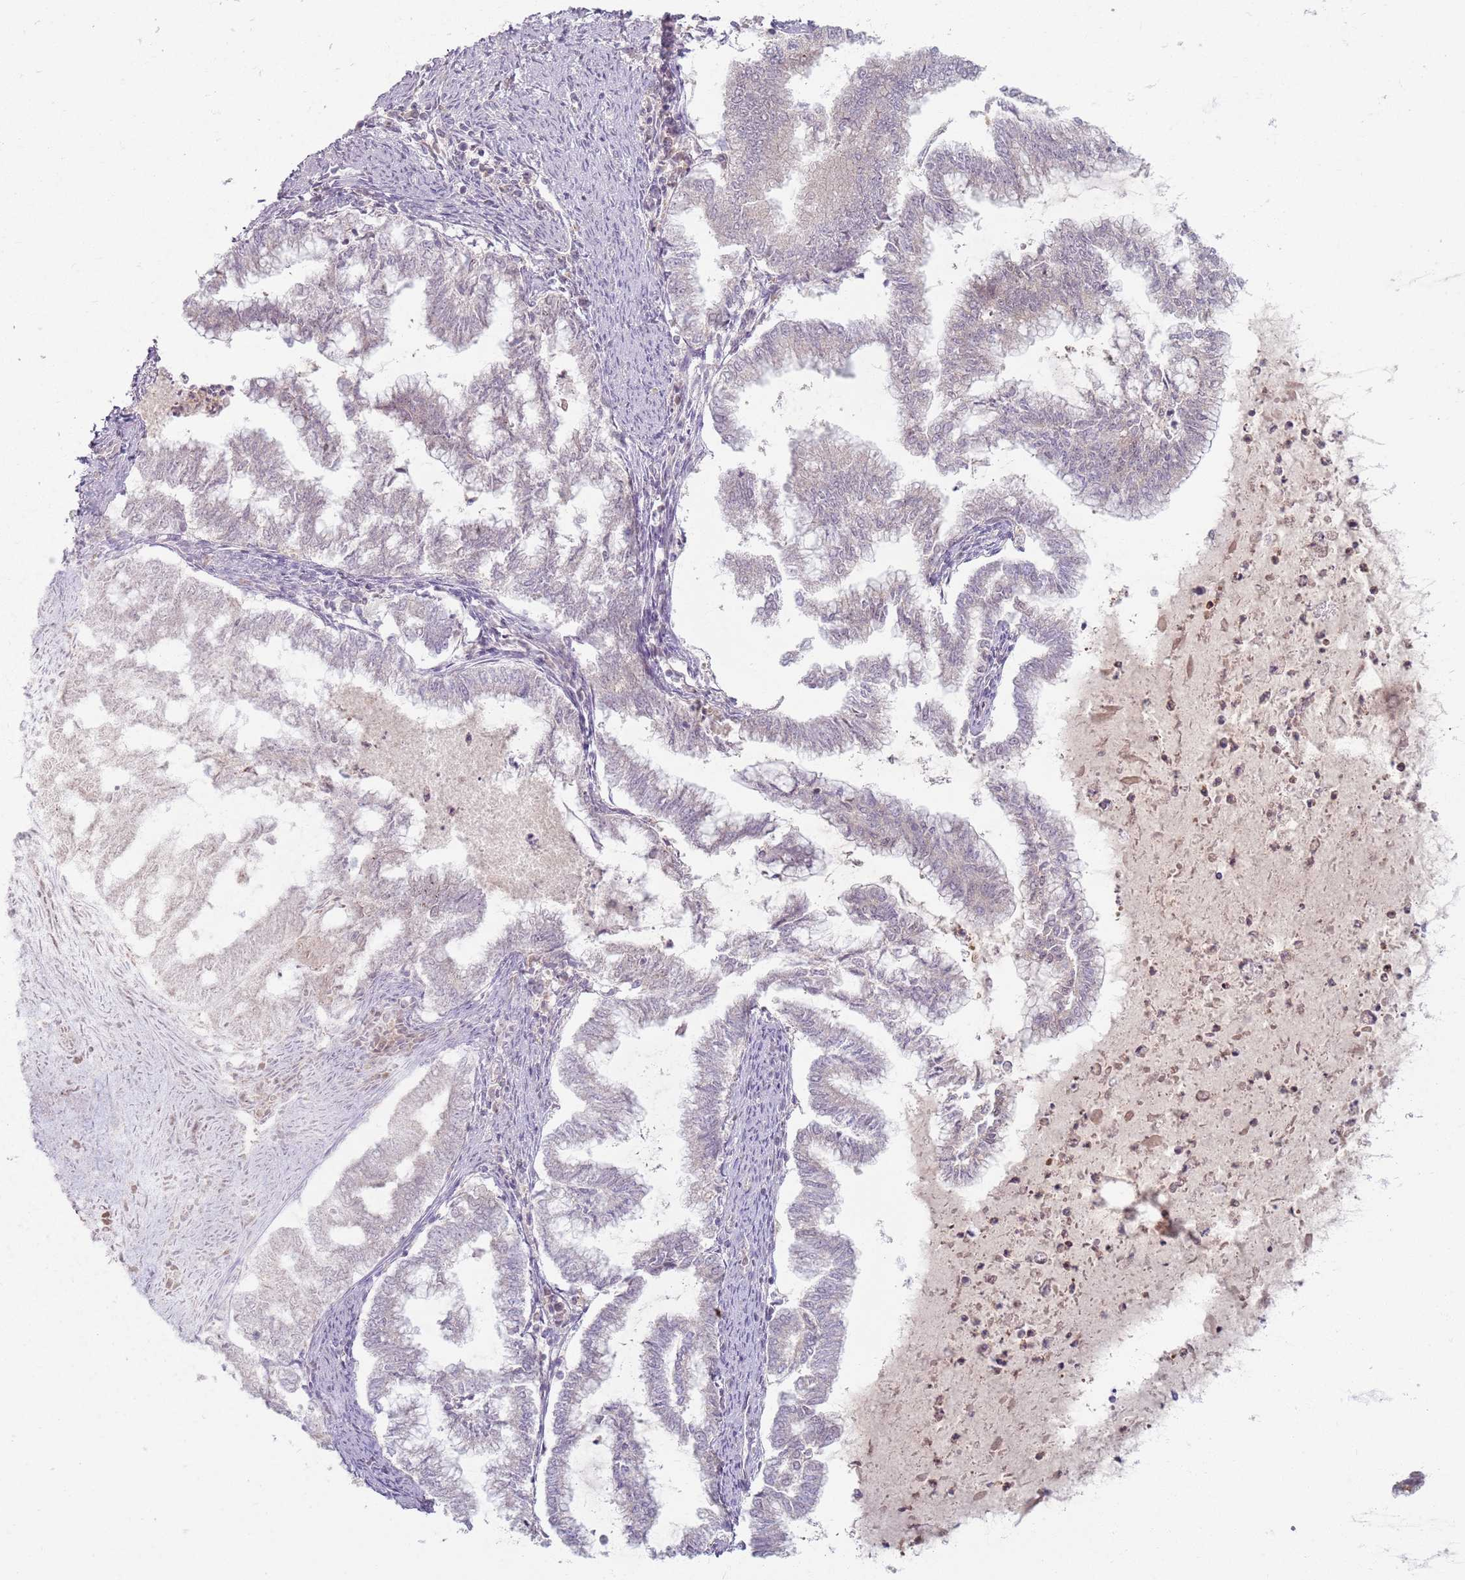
{"staining": {"intensity": "negative", "quantity": "none", "location": "none"}, "tissue": "endometrial cancer", "cell_type": "Tumor cells", "image_type": "cancer", "snomed": [{"axis": "morphology", "description": "Adenocarcinoma, NOS"}, {"axis": "topography", "description": "Endometrium"}], "caption": "The photomicrograph displays no significant positivity in tumor cells of endometrial cancer (adenocarcinoma).", "gene": "ZDHHC2", "patient": {"sex": "female", "age": 79}}